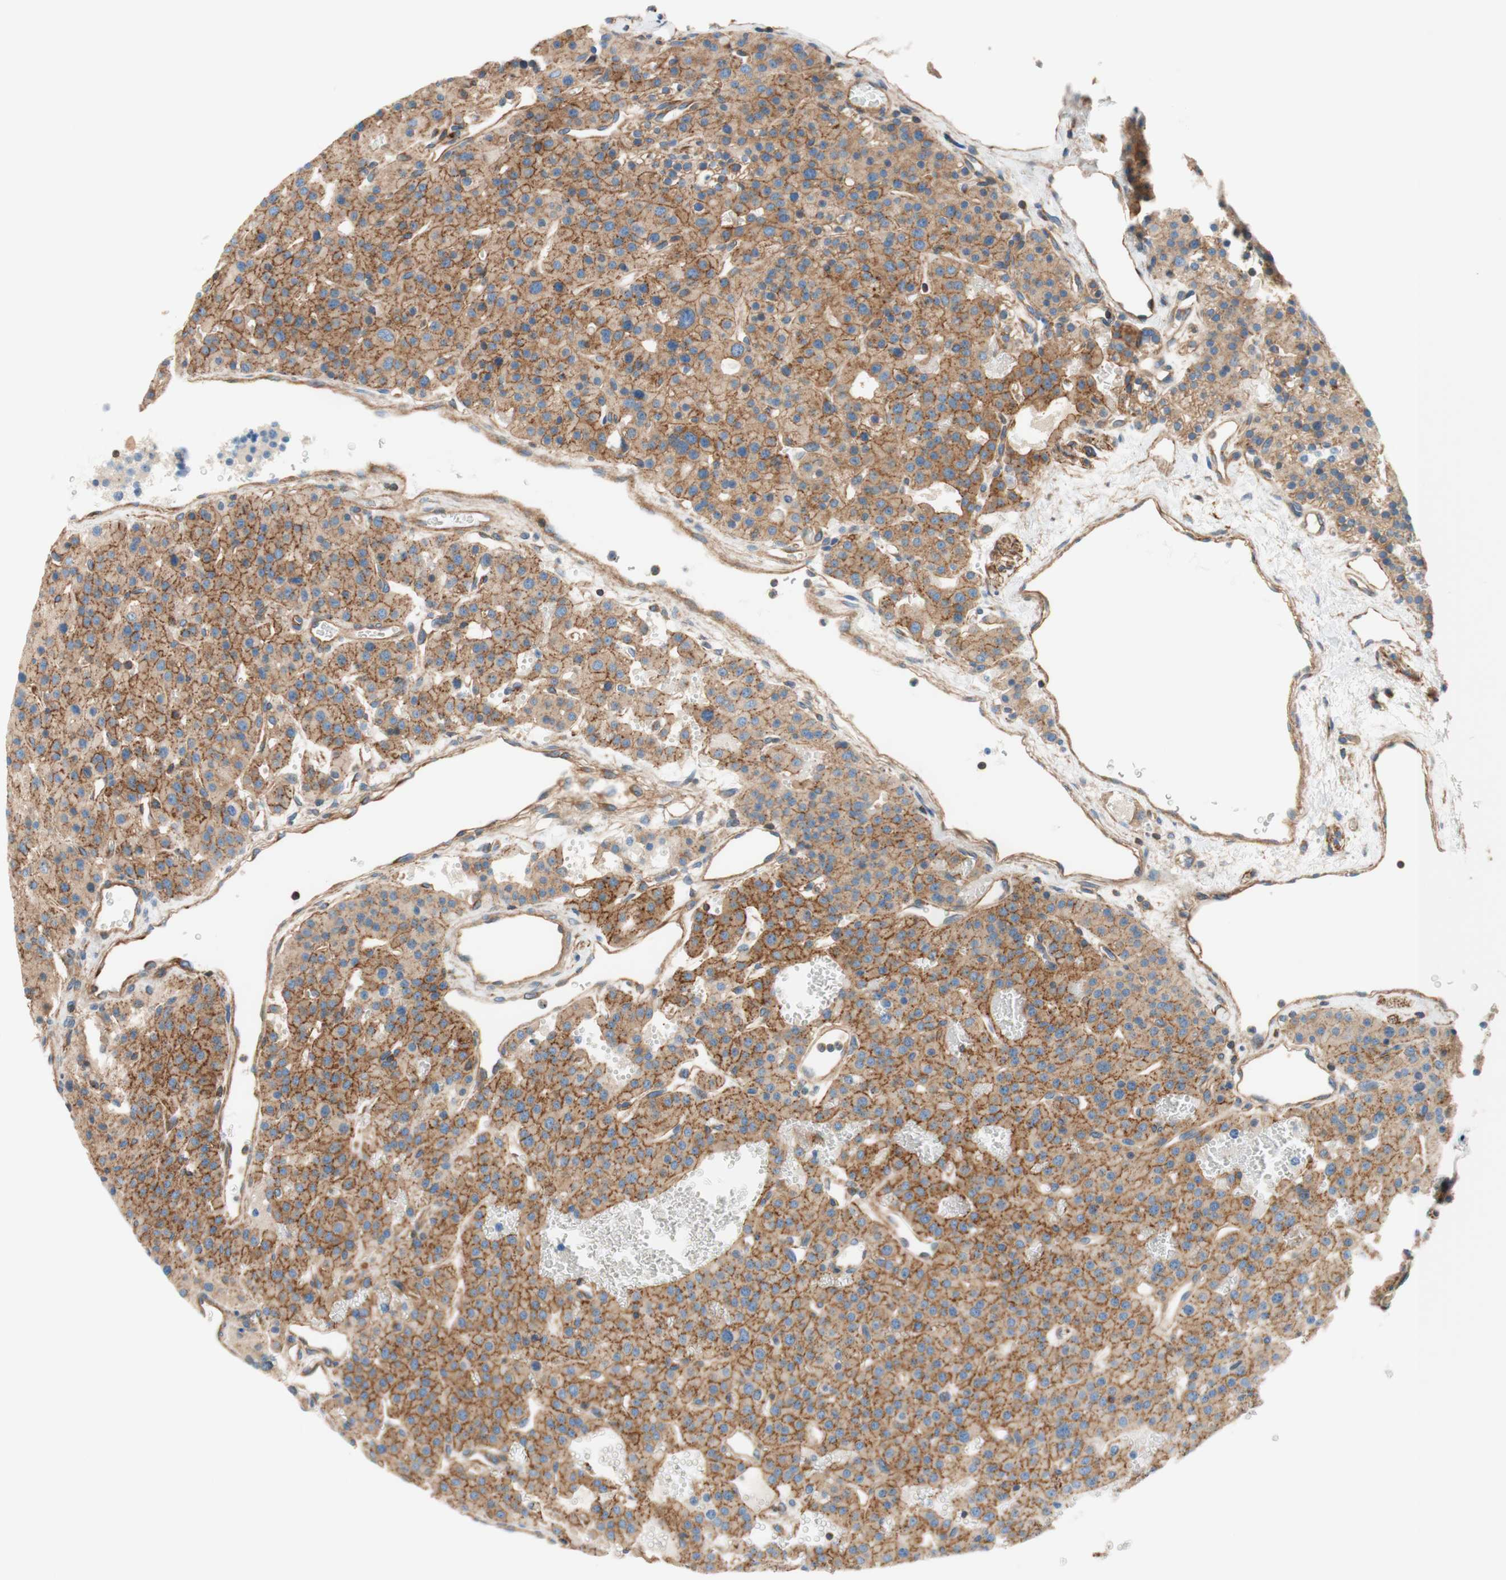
{"staining": {"intensity": "moderate", "quantity": ">75%", "location": "cytoplasmic/membranous"}, "tissue": "parathyroid gland", "cell_type": "Glandular cells", "image_type": "normal", "snomed": [{"axis": "morphology", "description": "Normal tissue, NOS"}, {"axis": "morphology", "description": "Adenoma, NOS"}, {"axis": "topography", "description": "Parathyroid gland"}], "caption": "Immunohistochemical staining of normal human parathyroid gland demonstrates moderate cytoplasmic/membranous protein expression in about >75% of glandular cells. The staining is performed using DAB brown chromogen to label protein expression. The nuclei are counter-stained blue using hematoxylin.", "gene": "VPS26A", "patient": {"sex": "female", "age": 81}}